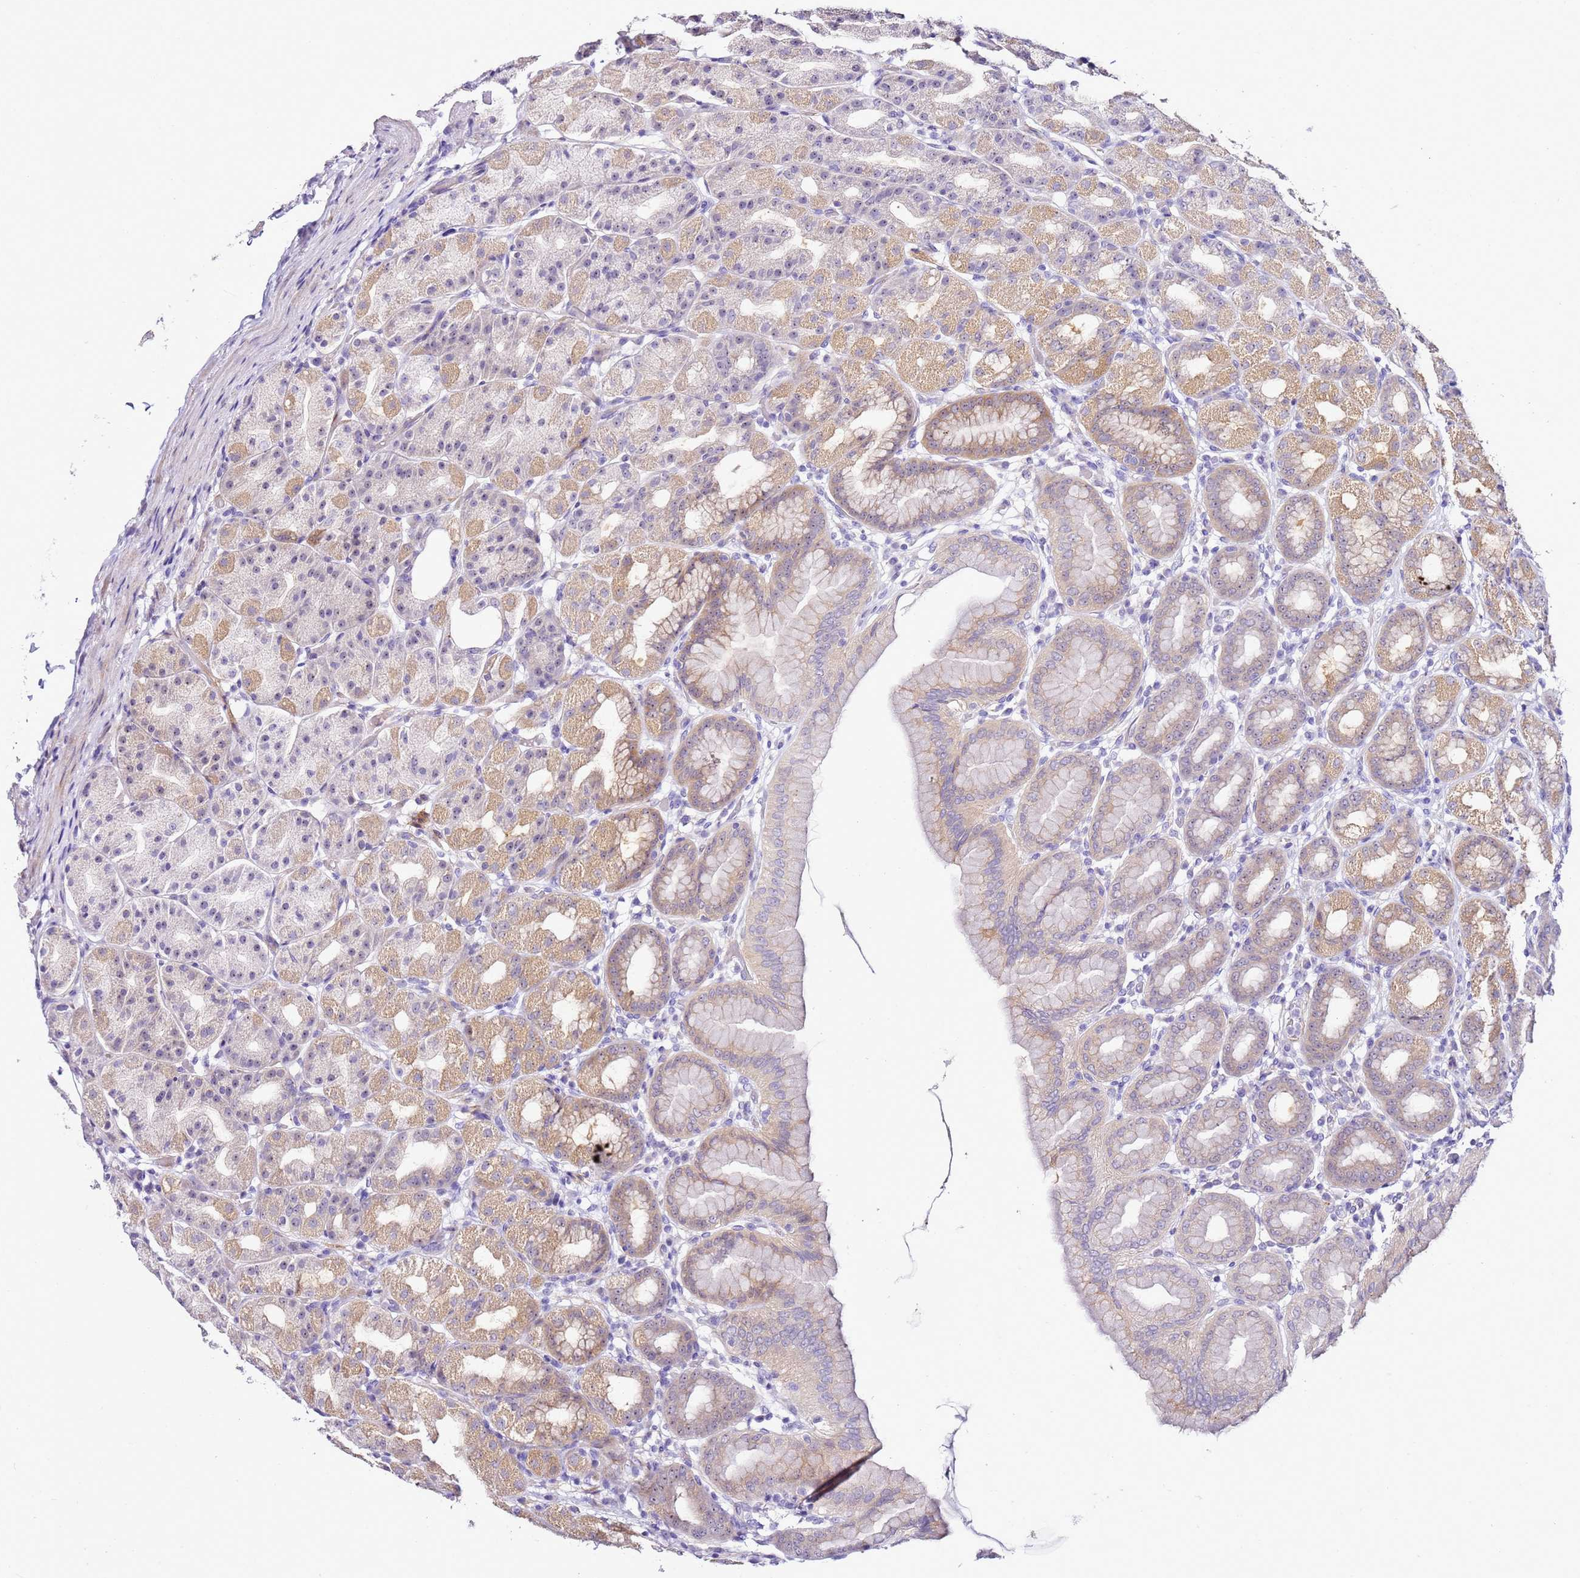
{"staining": {"intensity": "moderate", "quantity": "25%-75%", "location": "cytoplasmic/membranous"}, "tissue": "stomach", "cell_type": "Glandular cells", "image_type": "normal", "snomed": [{"axis": "morphology", "description": "Normal tissue, NOS"}, {"axis": "topography", "description": "Stomach, upper"}], "caption": "The immunohistochemical stain labels moderate cytoplasmic/membranous staining in glandular cells of normal stomach.", "gene": "HGD", "patient": {"sex": "male", "age": 68}}